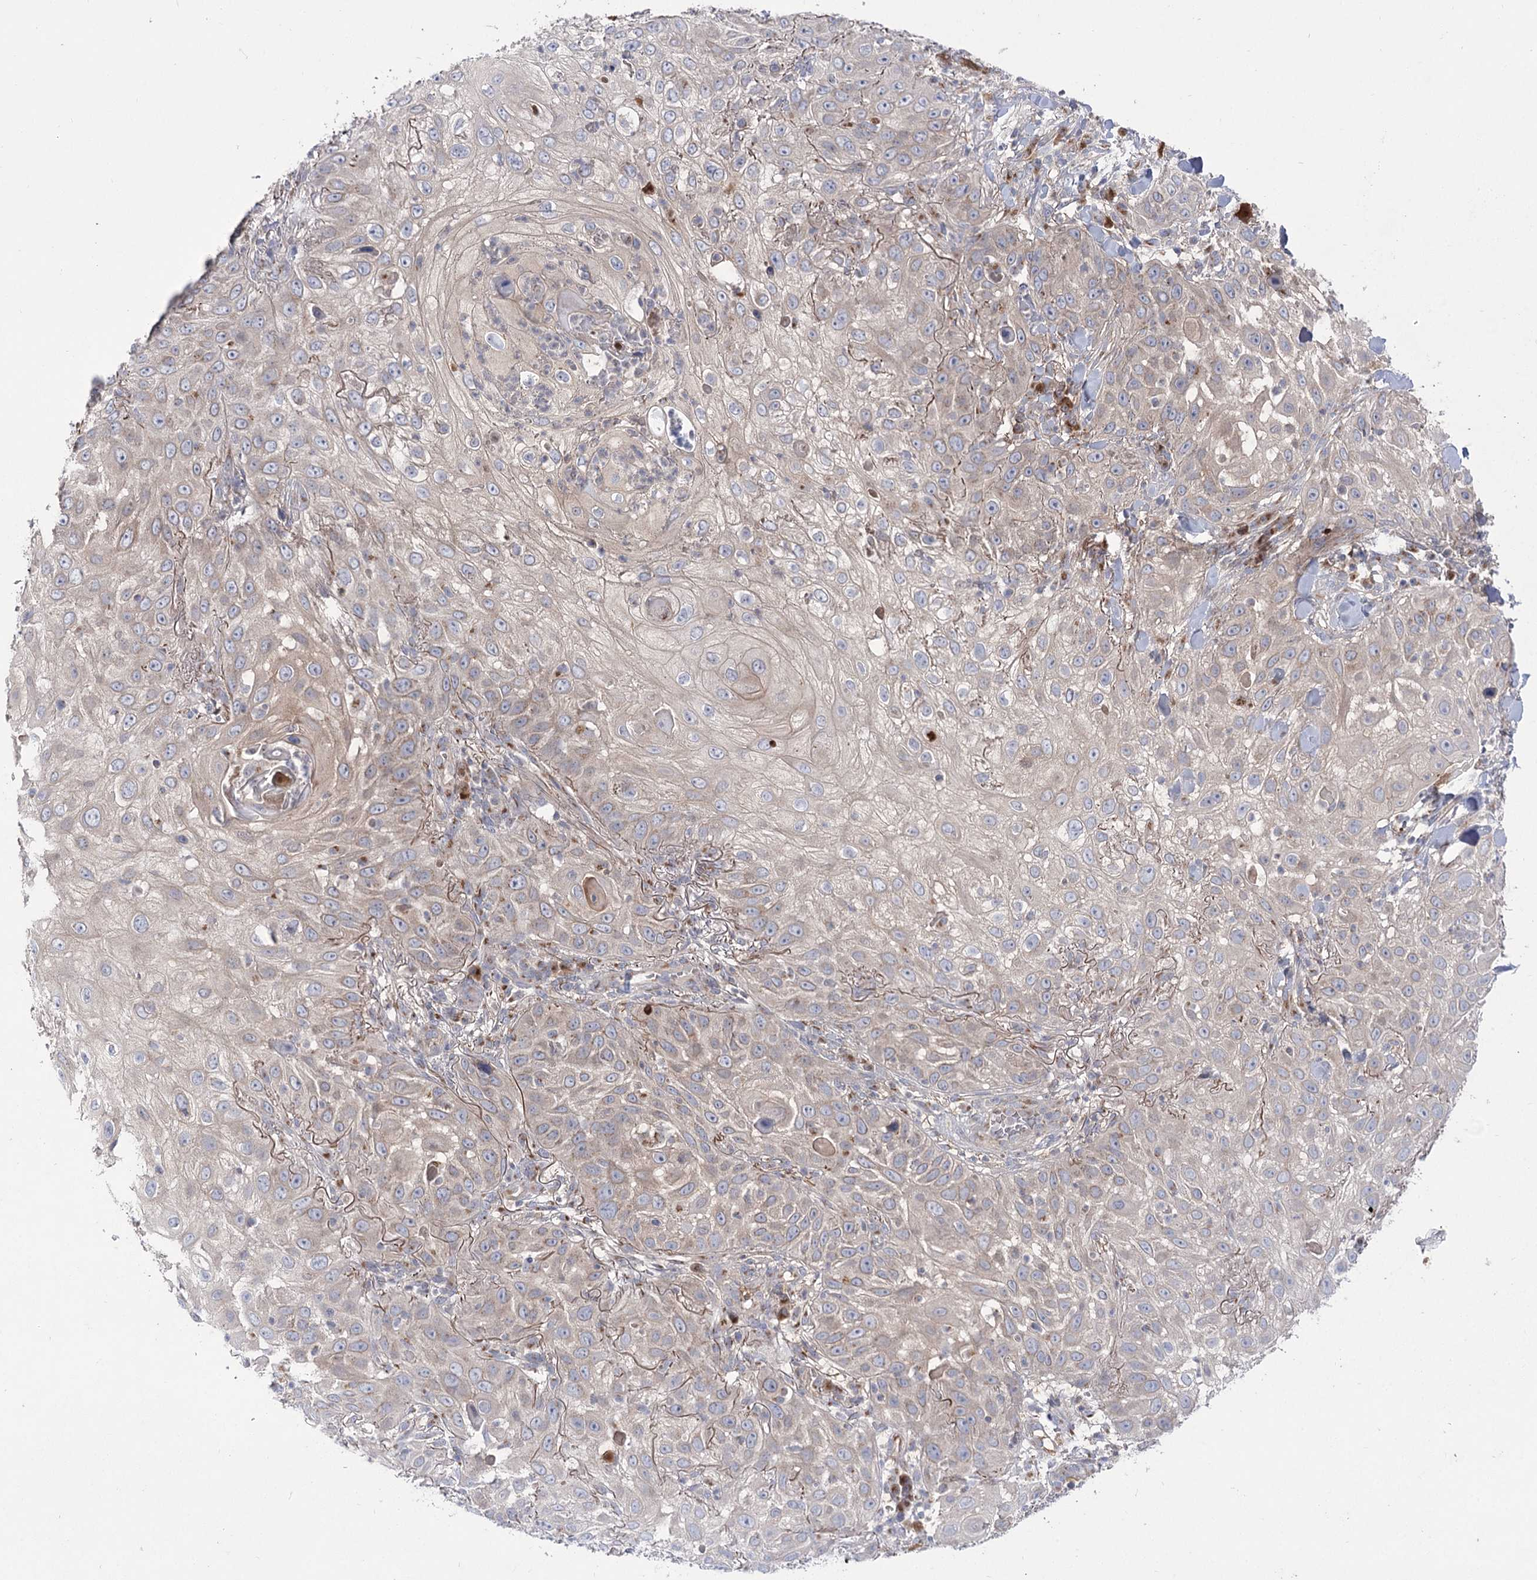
{"staining": {"intensity": "negative", "quantity": "none", "location": "none"}, "tissue": "skin cancer", "cell_type": "Tumor cells", "image_type": "cancer", "snomed": [{"axis": "morphology", "description": "Squamous cell carcinoma, NOS"}, {"axis": "topography", "description": "Skin"}], "caption": "Tumor cells show no significant expression in skin squamous cell carcinoma. (Brightfield microscopy of DAB (3,3'-diaminobenzidine) immunohistochemistry (IHC) at high magnification).", "gene": "GBF1", "patient": {"sex": "female", "age": 44}}